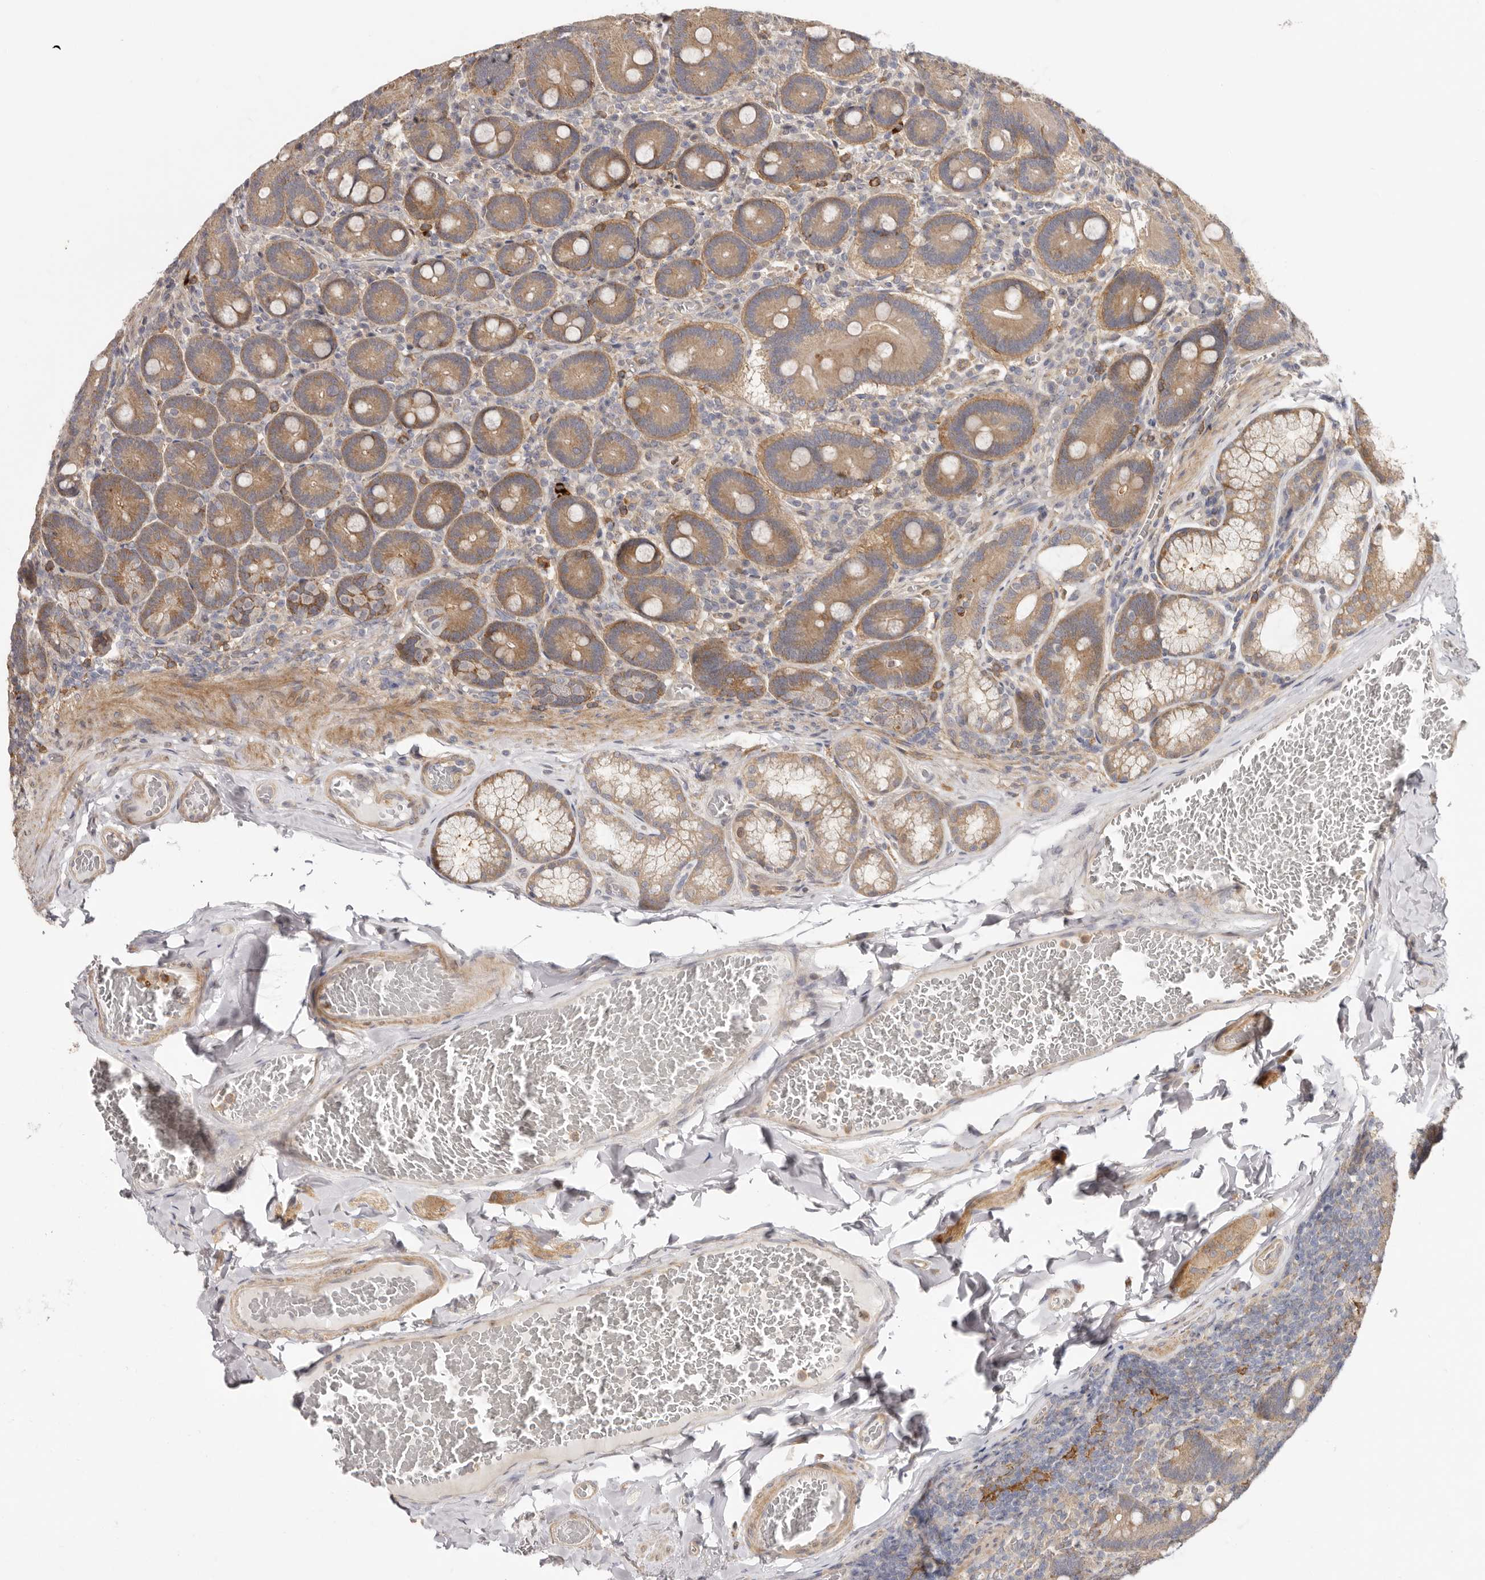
{"staining": {"intensity": "strong", "quantity": ">75%", "location": "cytoplasmic/membranous"}, "tissue": "duodenum", "cell_type": "Glandular cells", "image_type": "normal", "snomed": [{"axis": "morphology", "description": "Normal tissue, NOS"}, {"axis": "topography", "description": "Duodenum"}], "caption": "Human duodenum stained with a brown dye displays strong cytoplasmic/membranous positive staining in approximately >75% of glandular cells.", "gene": "MSRB2", "patient": {"sex": "female", "age": 62}}